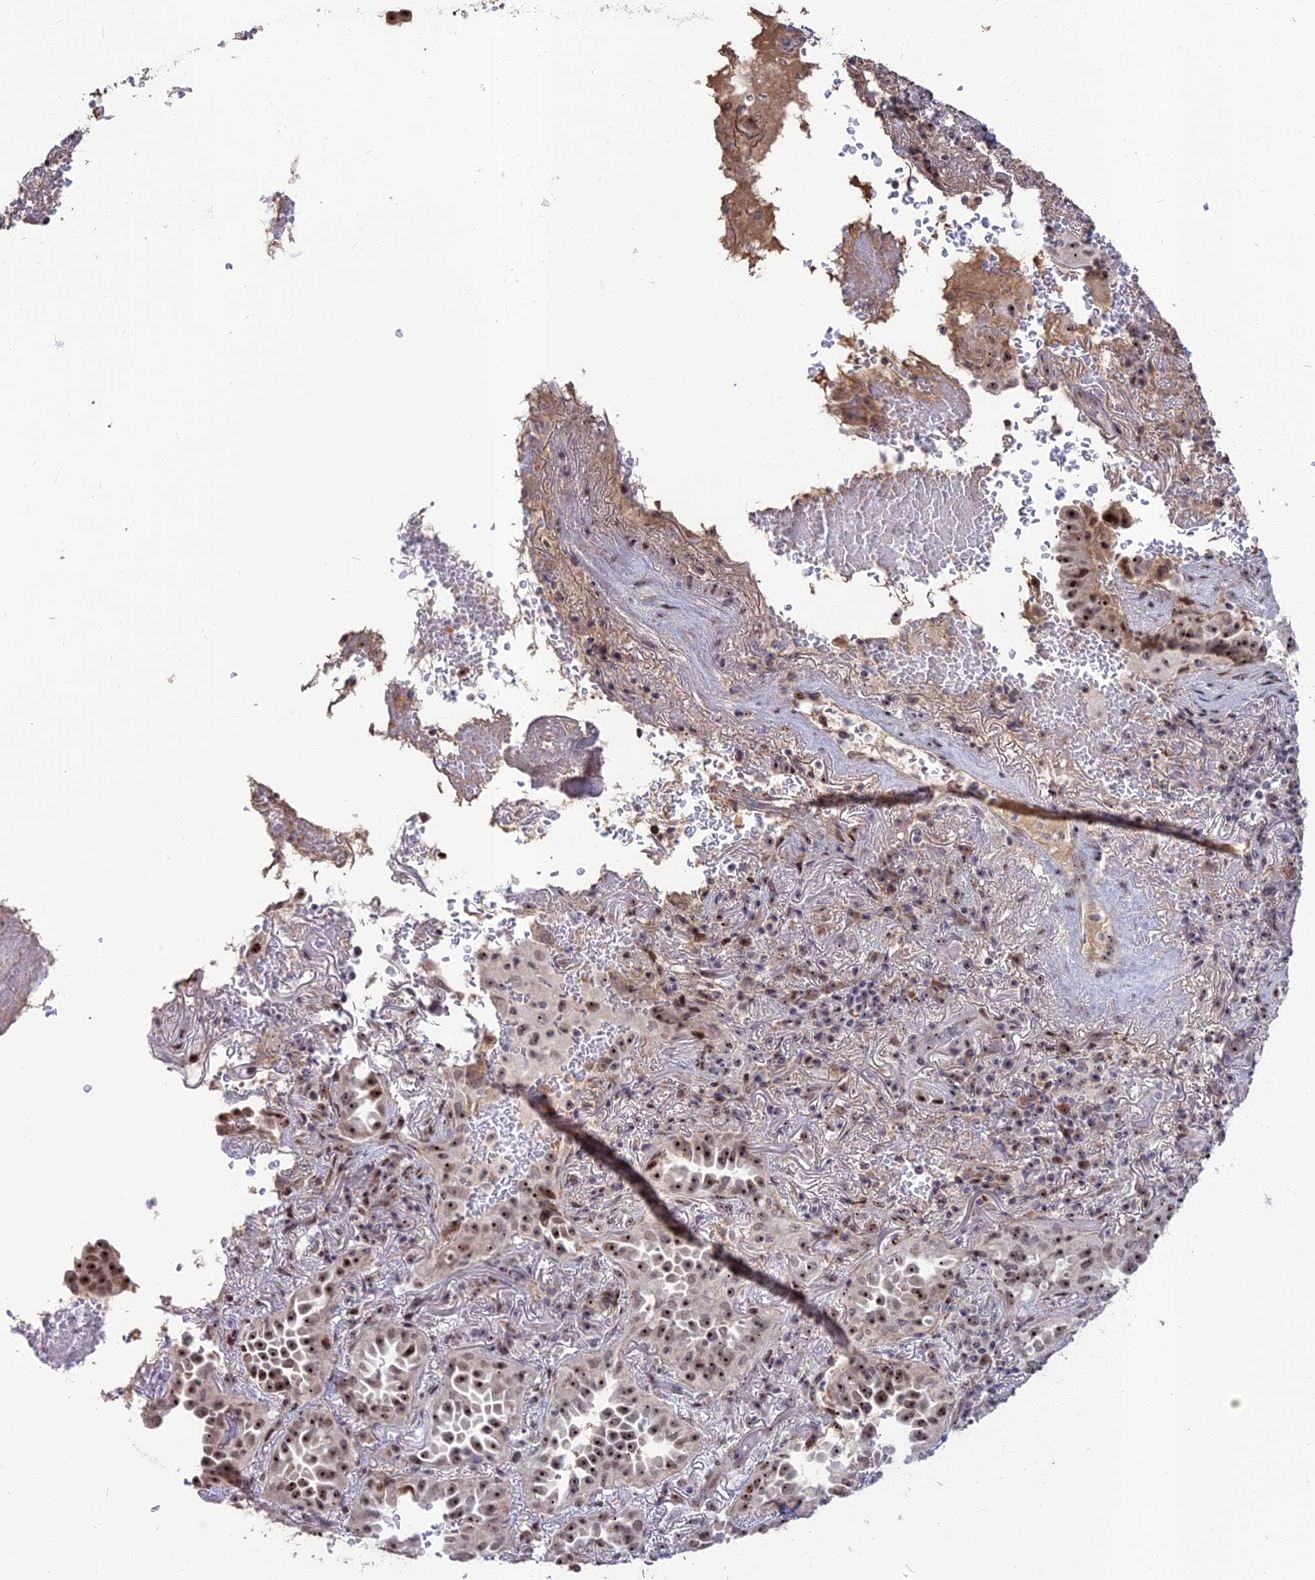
{"staining": {"intensity": "strong", "quantity": "25%-75%", "location": "nuclear"}, "tissue": "lung cancer", "cell_type": "Tumor cells", "image_type": "cancer", "snomed": [{"axis": "morphology", "description": "Adenocarcinoma, NOS"}, {"axis": "topography", "description": "Lung"}], "caption": "An immunohistochemistry (IHC) photomicrograph of neoplastic tissue is shown. Protein staining in brown highlights strong nuclear positivity in lung cancer within tumor cells. (DAB (3,3'-diaminobenzidine) IHC with brightfield microscopy, high magnification).", "gene": "FAM131A", "patient": {"sex": "female", "age": 69}}